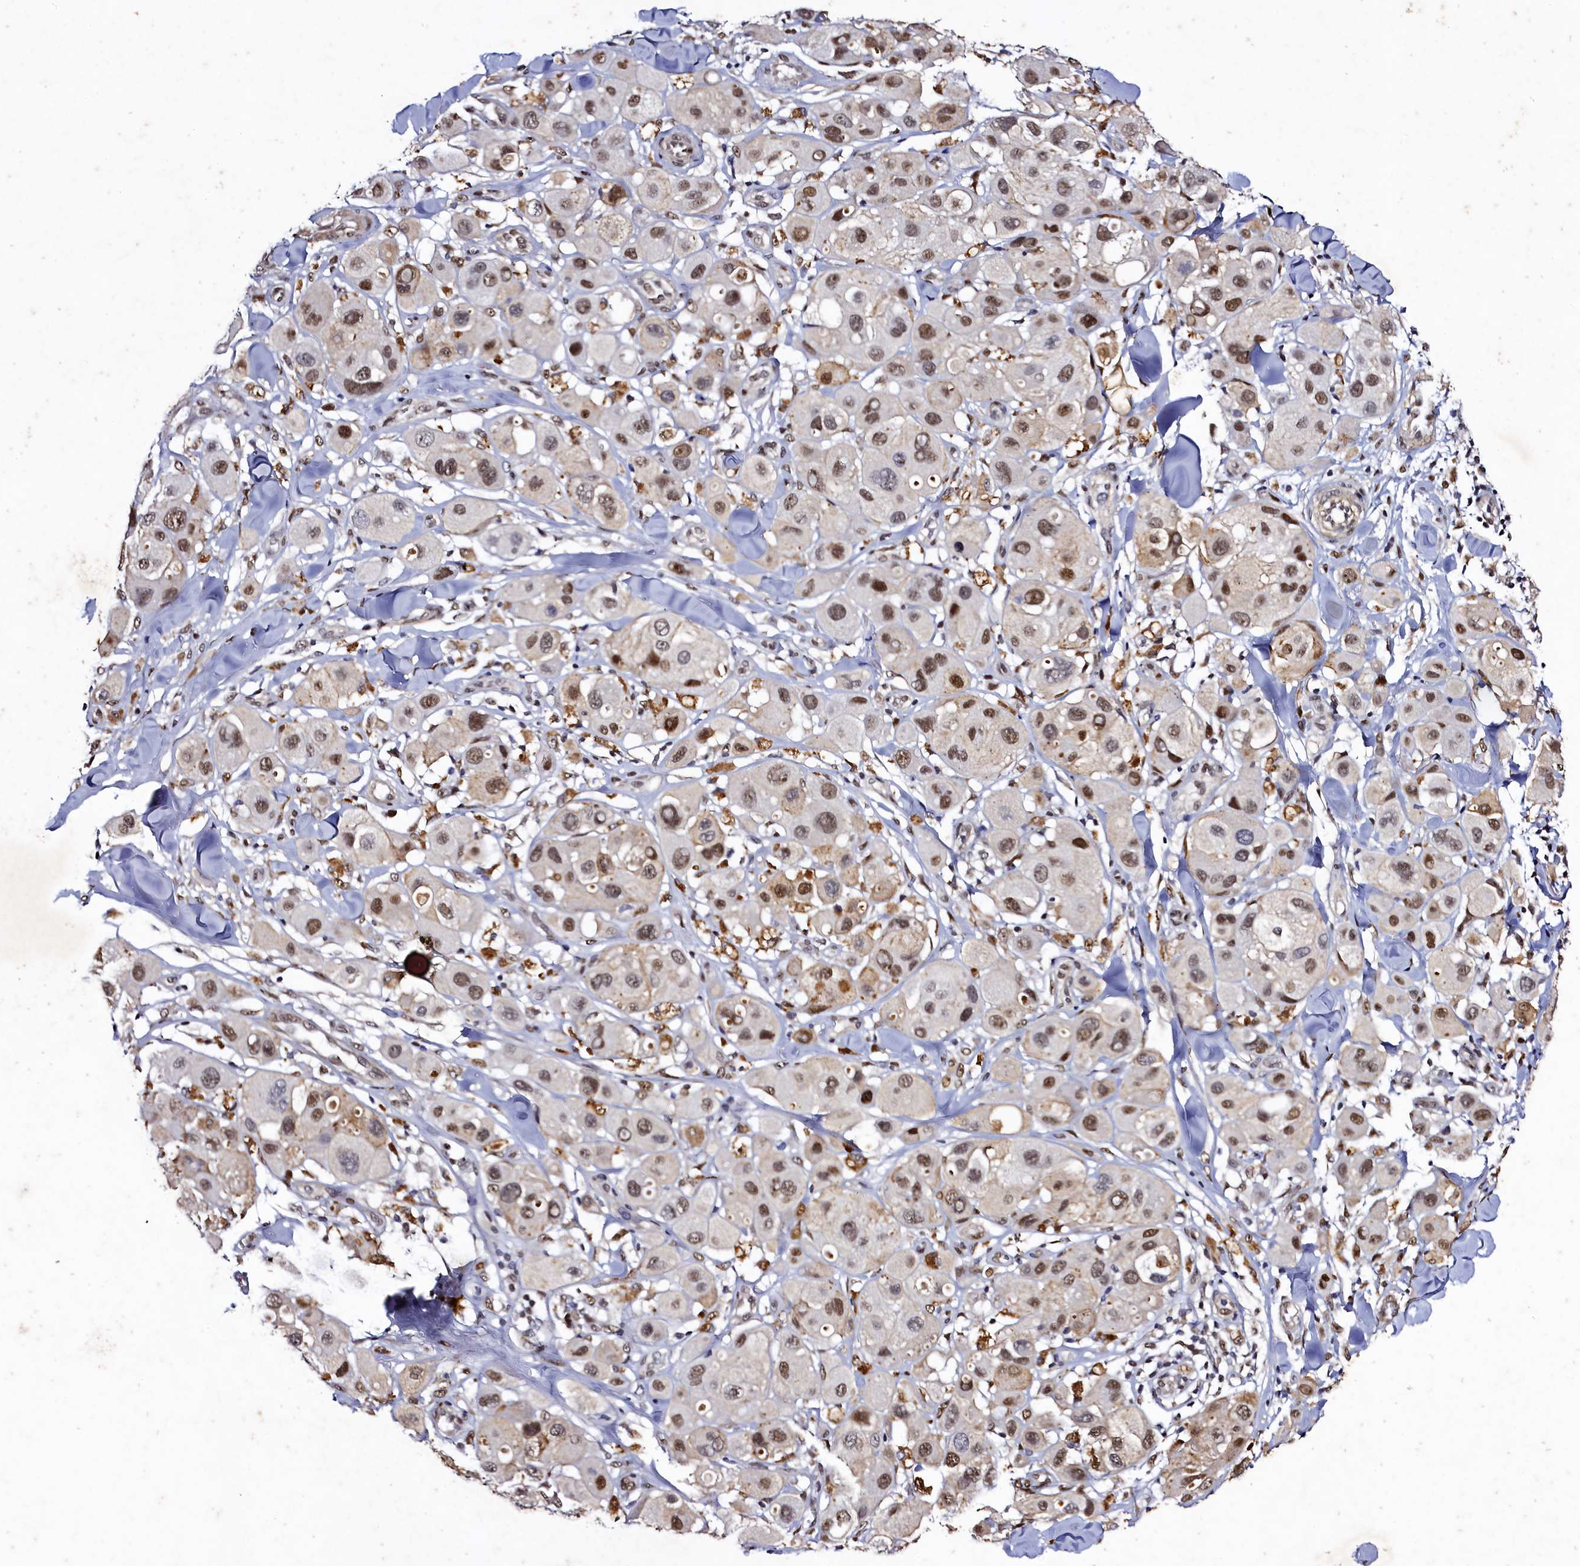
{"staining": {"intensity": "moderate", "quantity": "25%-75%", "location": "nuclear"}, "tissue": "melanoma", "cell_type": "Tumor cells", "image_type": "cancer", "snomed": [{"axis": "morphology", "description": "Malignant melanoma, Metastatic site"}, {"axis": "topography", "description": "Skin"}], "caption": "A brown stain shows moderate nuclear expression of a protein in human melanoma tumor cells.", "gene": "SAMD10", "patient": {"sex": "male", "age": 41}}